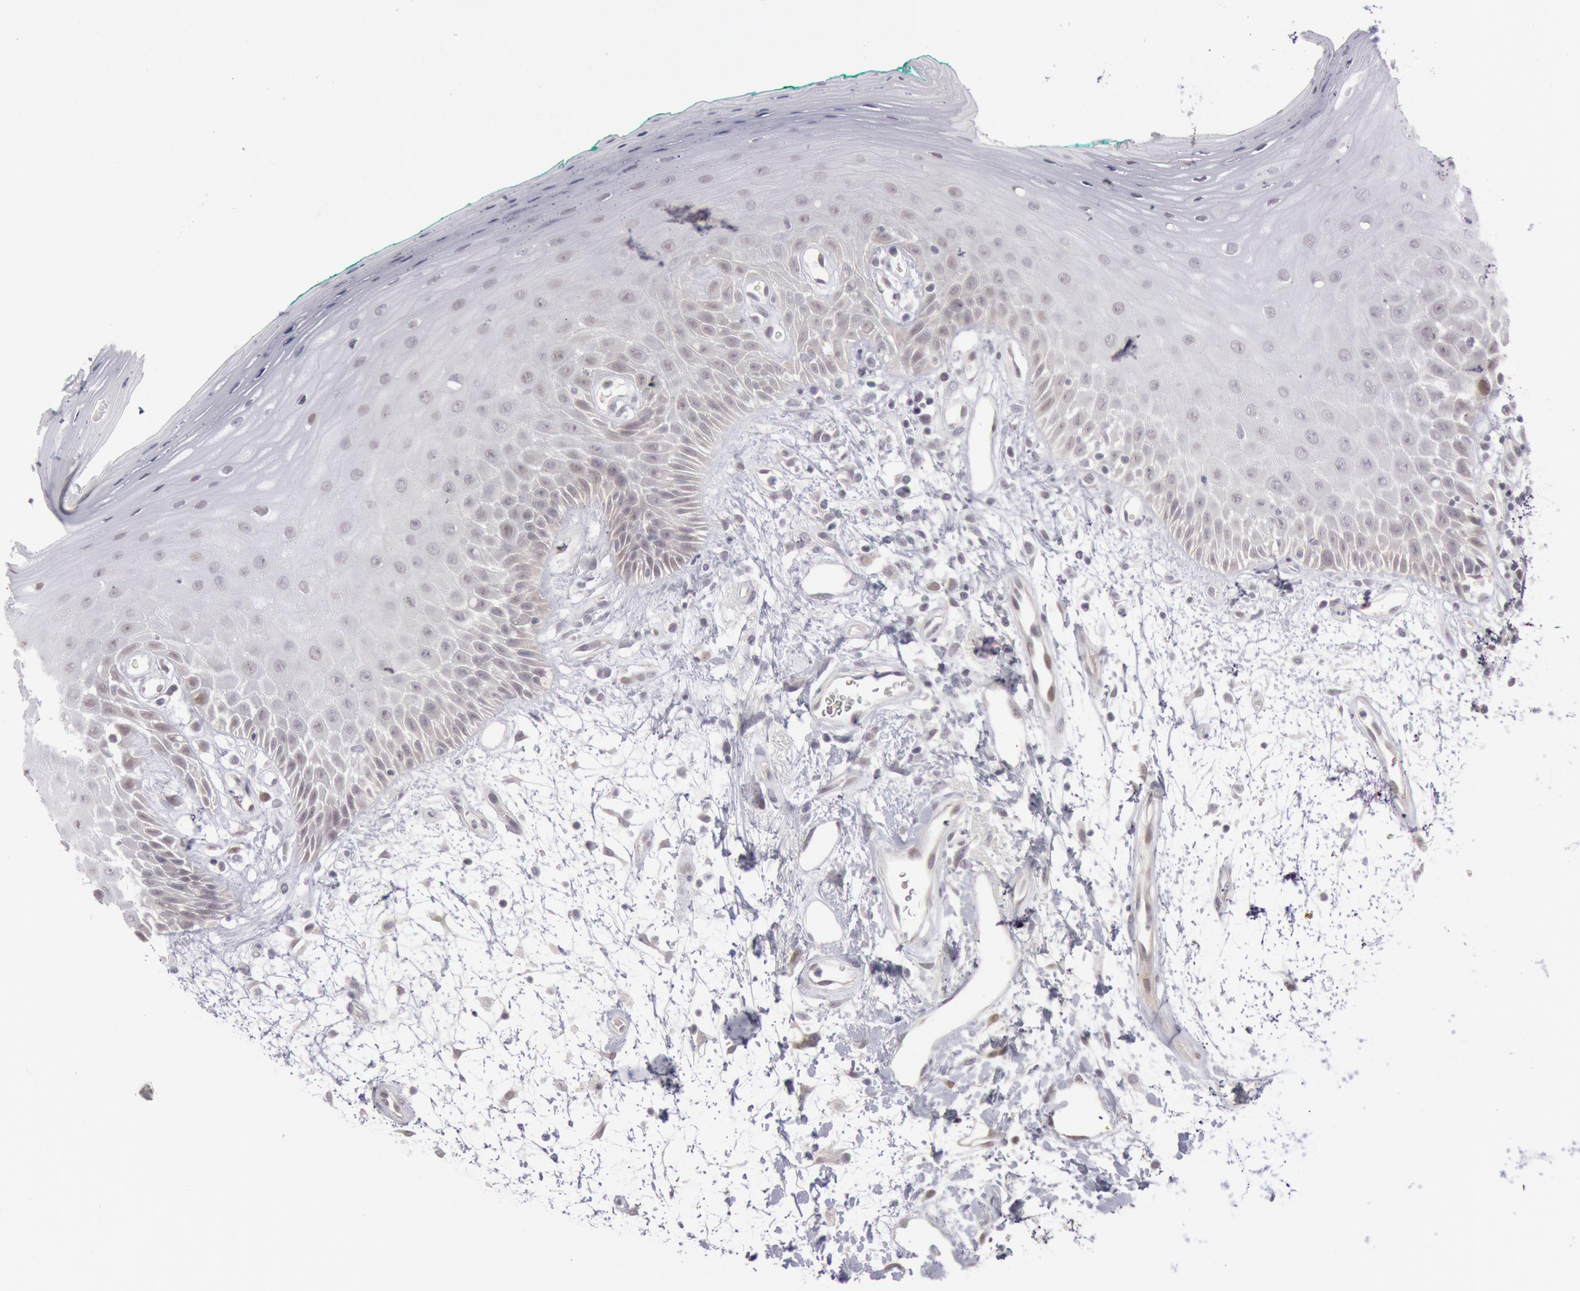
{"staining": {"intensity": "weak", "quantity": "25%-75%", "location": "cytoplasmic/membranous"}, "tissue": "oral mucosa", "cell_type": "Squamous epithelial cells", "image_type": "normal", "snomed": [{"axis": "morphology", "description": "Normal tissue, NOS"}, {"axis": "morphology", "description": "Squamous cell carcinoma, NOS"}, {"axis": "topography", "description": "Skeletal muscle"}, {"axis": "topography", "description": "Oral tissue"}, {"axis": "topography", "description": "Head-Neck"}], "caption": "Protein expression analysis of benign oral mucosa exhibits weak cytoplasmic/membranous positivity in approximately 25%-75% of squamous epithelial cells. Immunohistochemistry (ihc) stains the protein in brown and the nuclei are stained blue.", "gene": "JOSD1", "patient": {"sex": "female", "age": 84}}